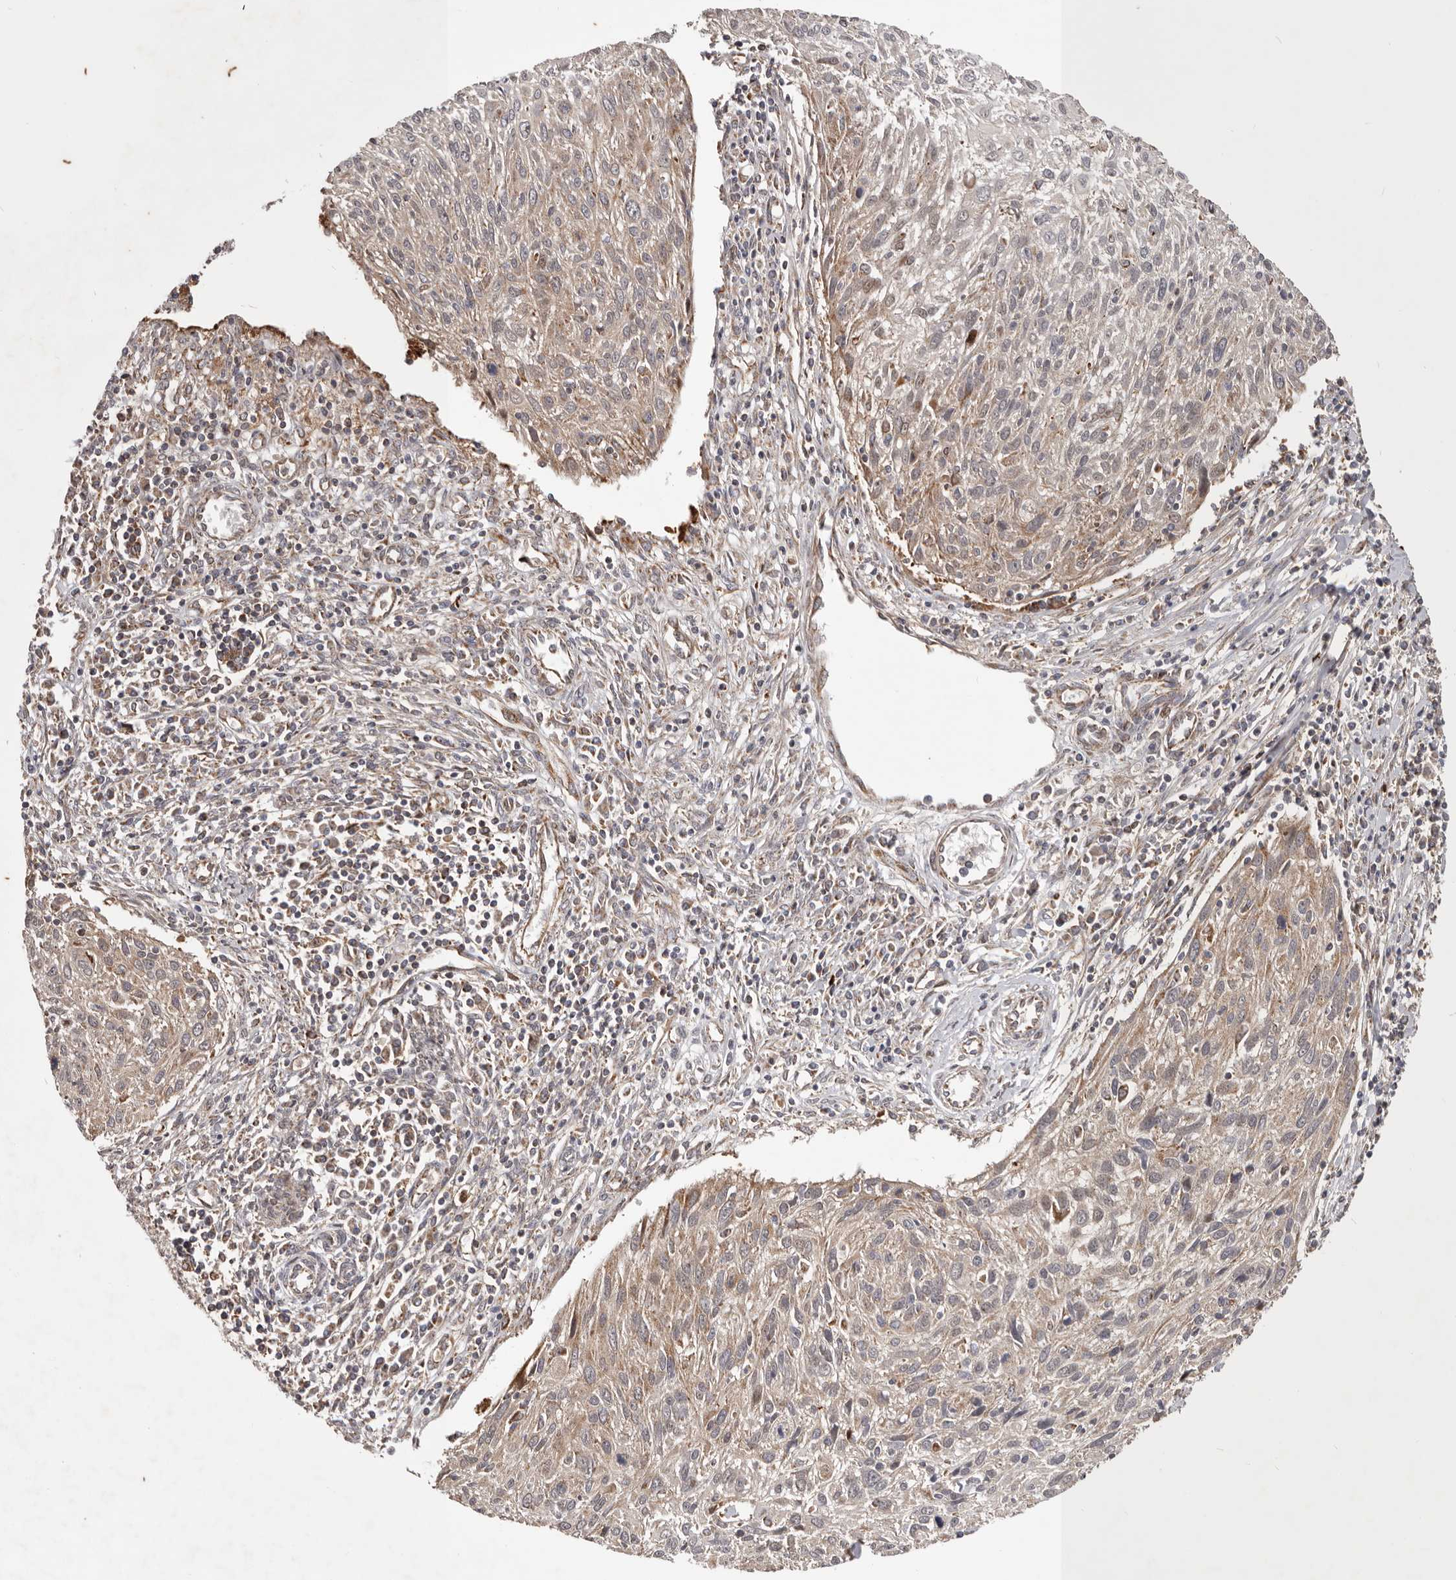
{"staining": {"intensity": "moderate", "quantity": ">75%", "location": "cytoplasmic/membranous"}, "tissue": "cervical cancer", "cell_type": "Tumor cells", "image_type": "cancer", "snomed": [{"axis": "morphology", "description": "Squamous cell carcinoma, NOS"}, {"axis": "topography", "description": "Cervix"}], "caption": "This micrograph reveals immunohistochemistry (IHC) staining of human cervical cancer, with medium moderate cytoplasmic/membranous positivity in approximately >75% of tumor cells.", "gene": "MRPS10", "patient": {"sex": "female", "age": 51}}